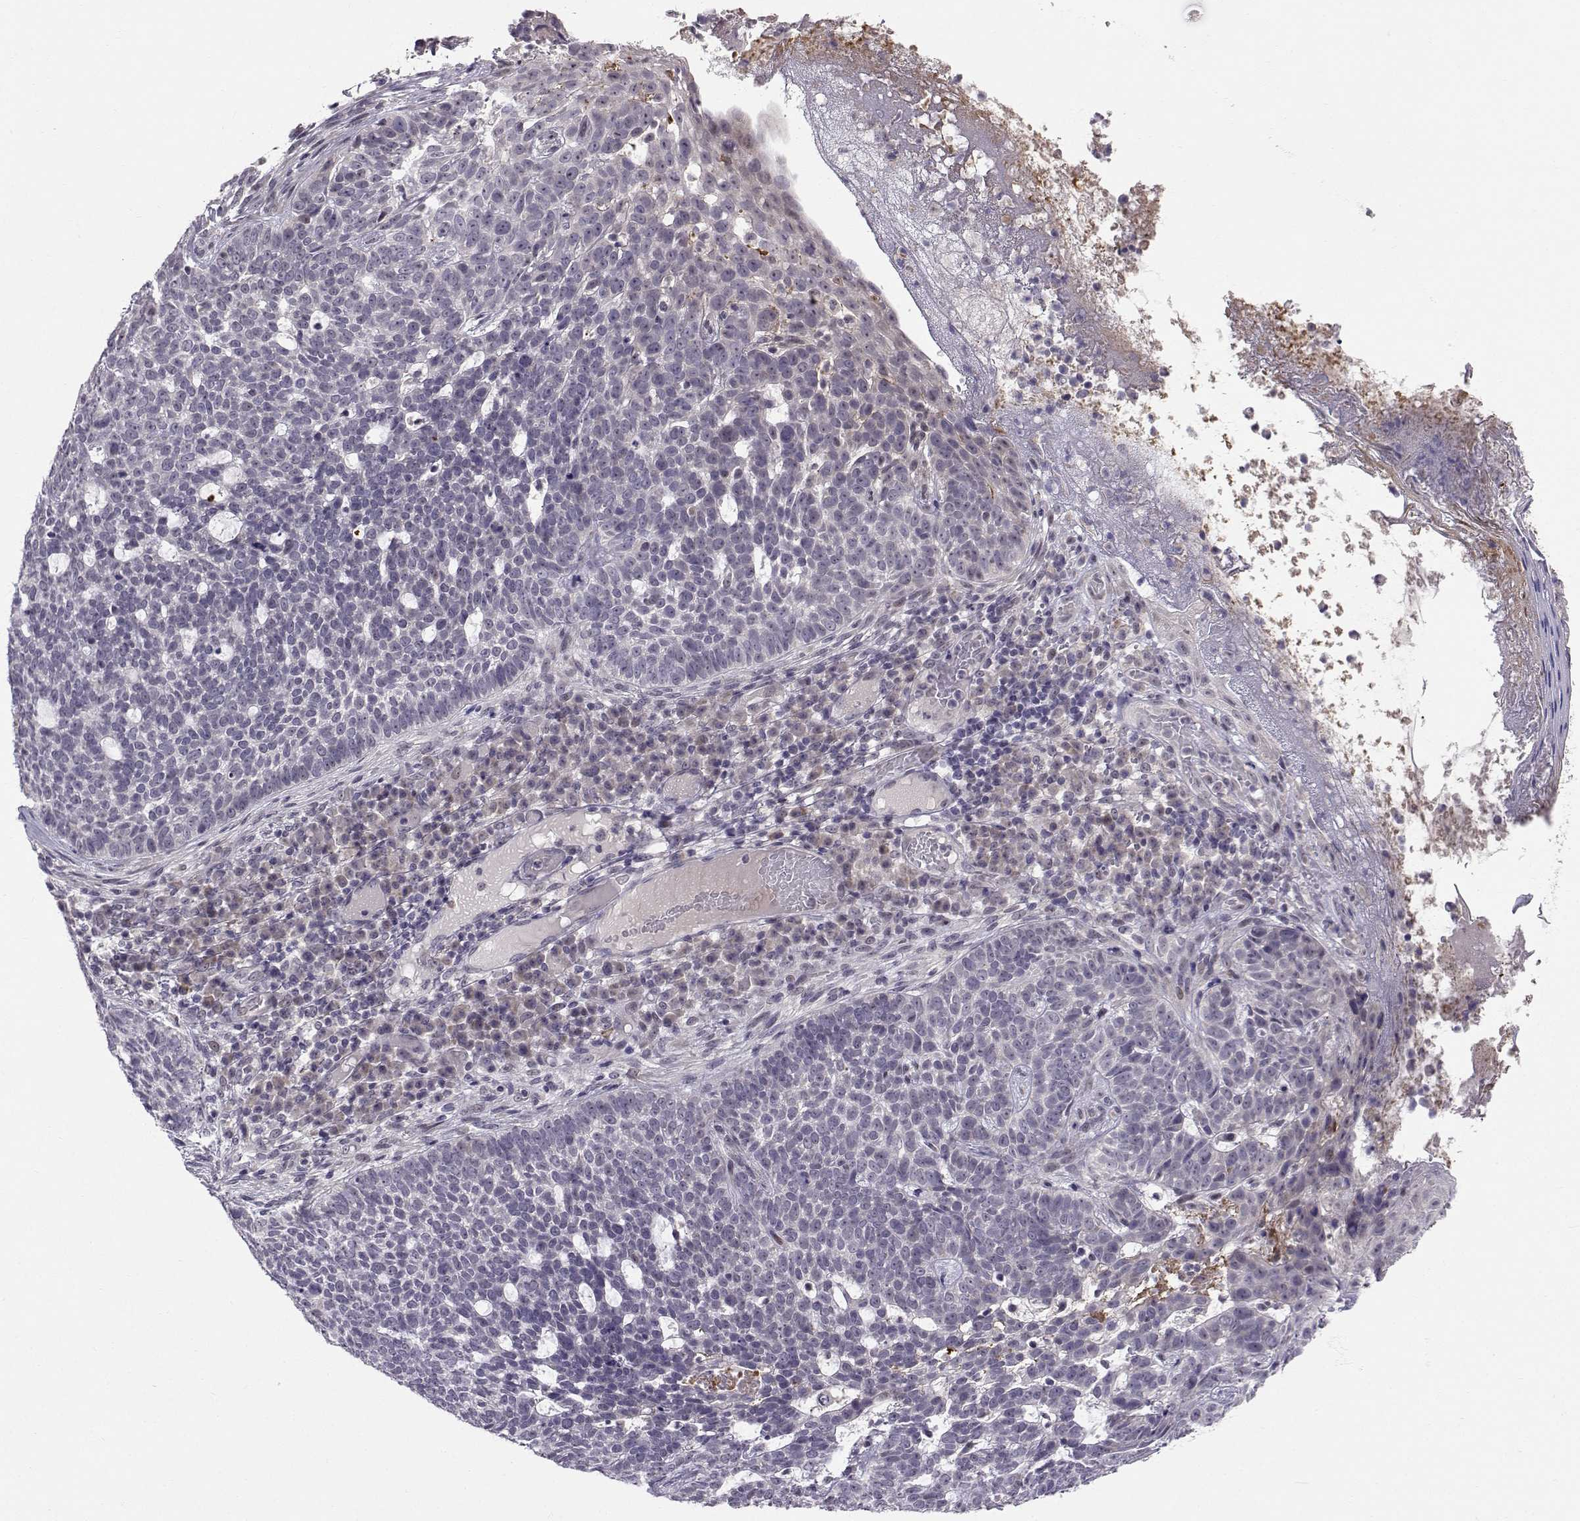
{"staining": {"intensity": "negative", "quantity": "none", "location": "none"}, "tissue": "skin cancer", "cell_type": "Tumor cells", "image_type": "cancer", "snomed": [{"axis": "morphology", "description": "Basal cell carcinoma"}, {"axis": "topography", "description": "Skin"}], "caption": "There is no significant staining in tumor cells of basal cell carcinoma (skin). (Stains: DAB (3,3'-diaminobenzidine) immunohistochemistry with hematoxylin counter stain, Microscopy: brightfield microscopy at high magnification).", "gene": "SLC6A3", "patient": {"sex": "female", "age": 69}}